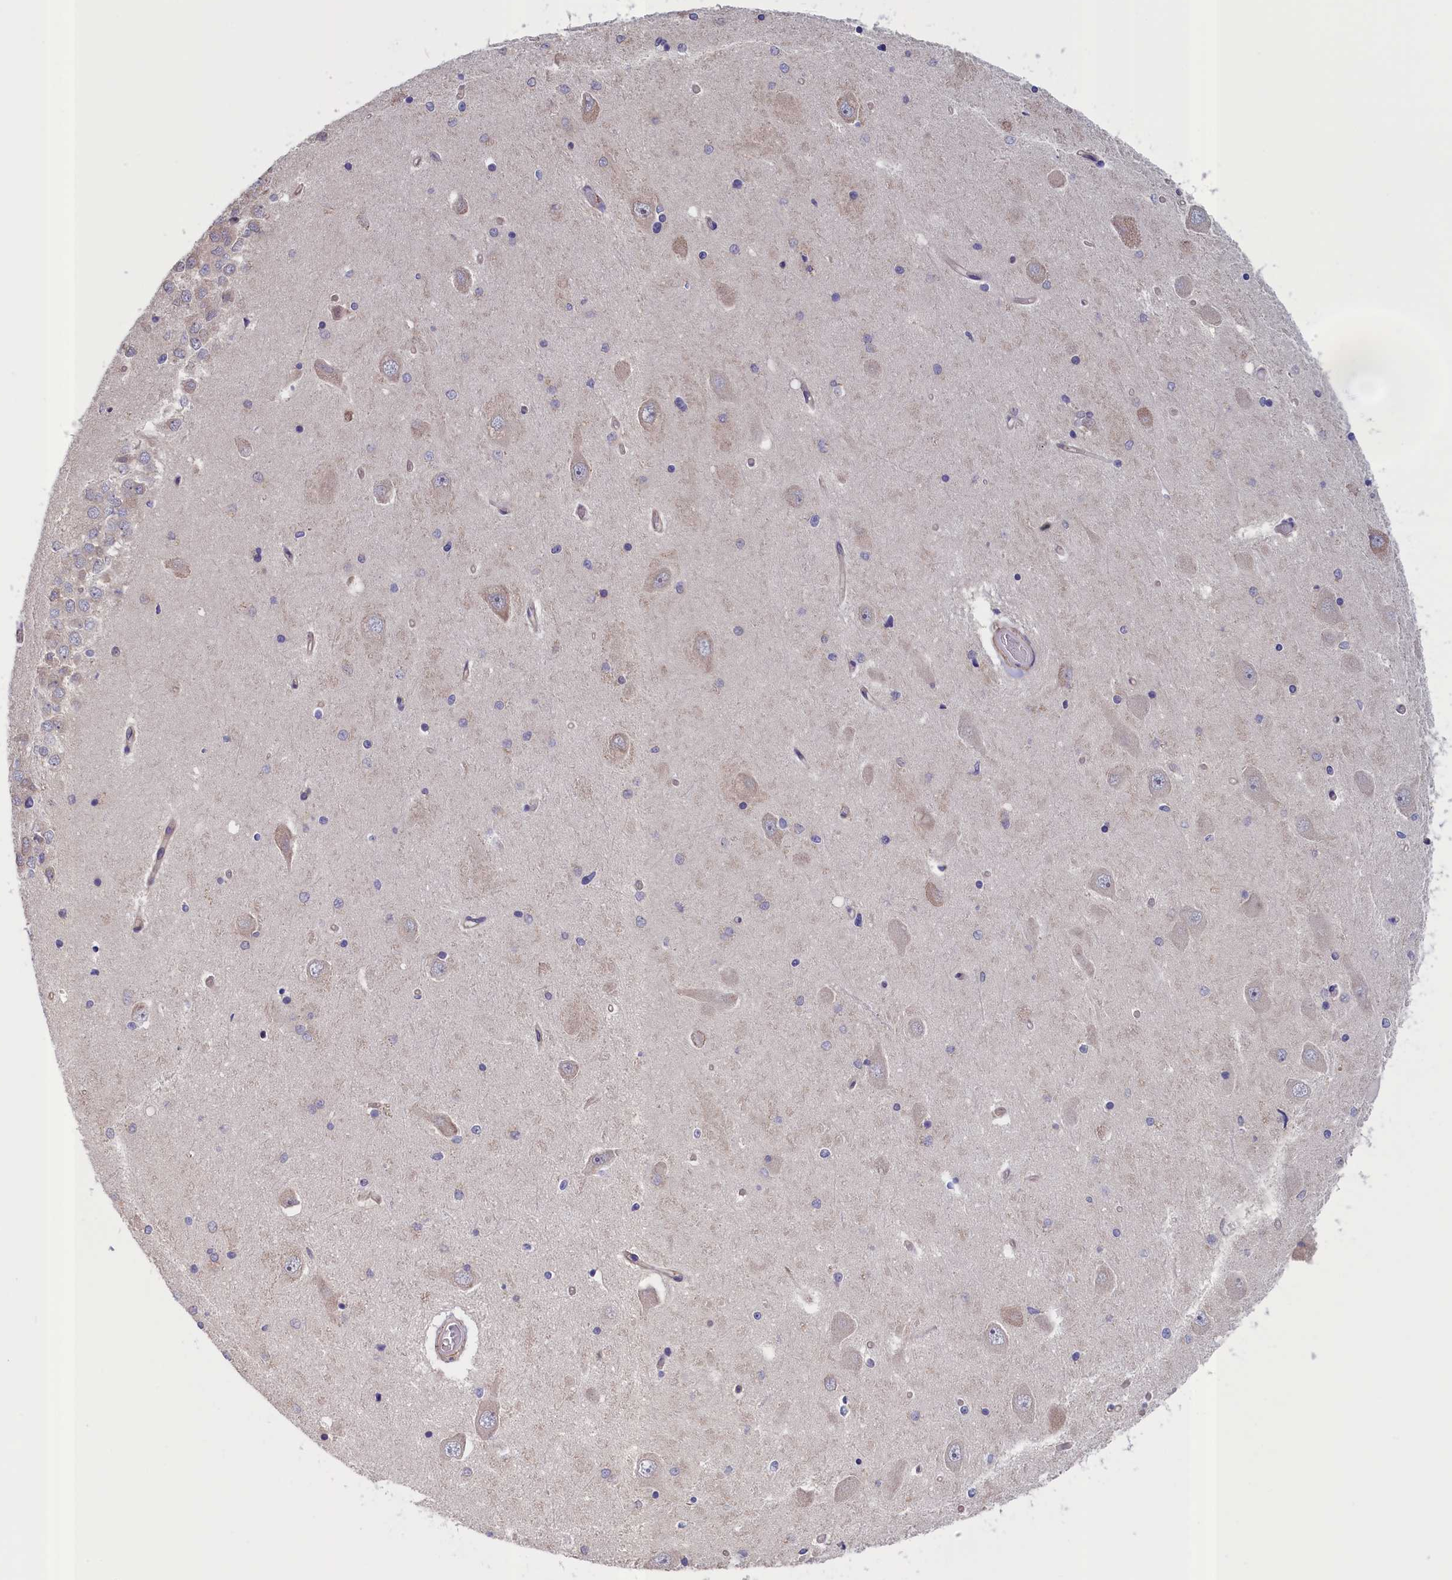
{"staining": {"intensity": "negative", "quantity": "none", "location": "none"}, "tissue": "hippocampus", "cell_type": "Glial cells", "image_type": "normal", "snomed": [{"axis": "morphology", "description": "Normal tissue, NOS"}, {"axis": "topography", "description": "Hippocampus"}], "caption": "A photomicrograph of hippocampus stained for a protein shows no brown staining in glial cells. Brightfield microscopy of immunohistochemistry stained with DAB (brown) and hematoxylin (blue), captured at high magnification.", "gene": "ANKRD2", "patient": {"sex": "male", "age": 45}}